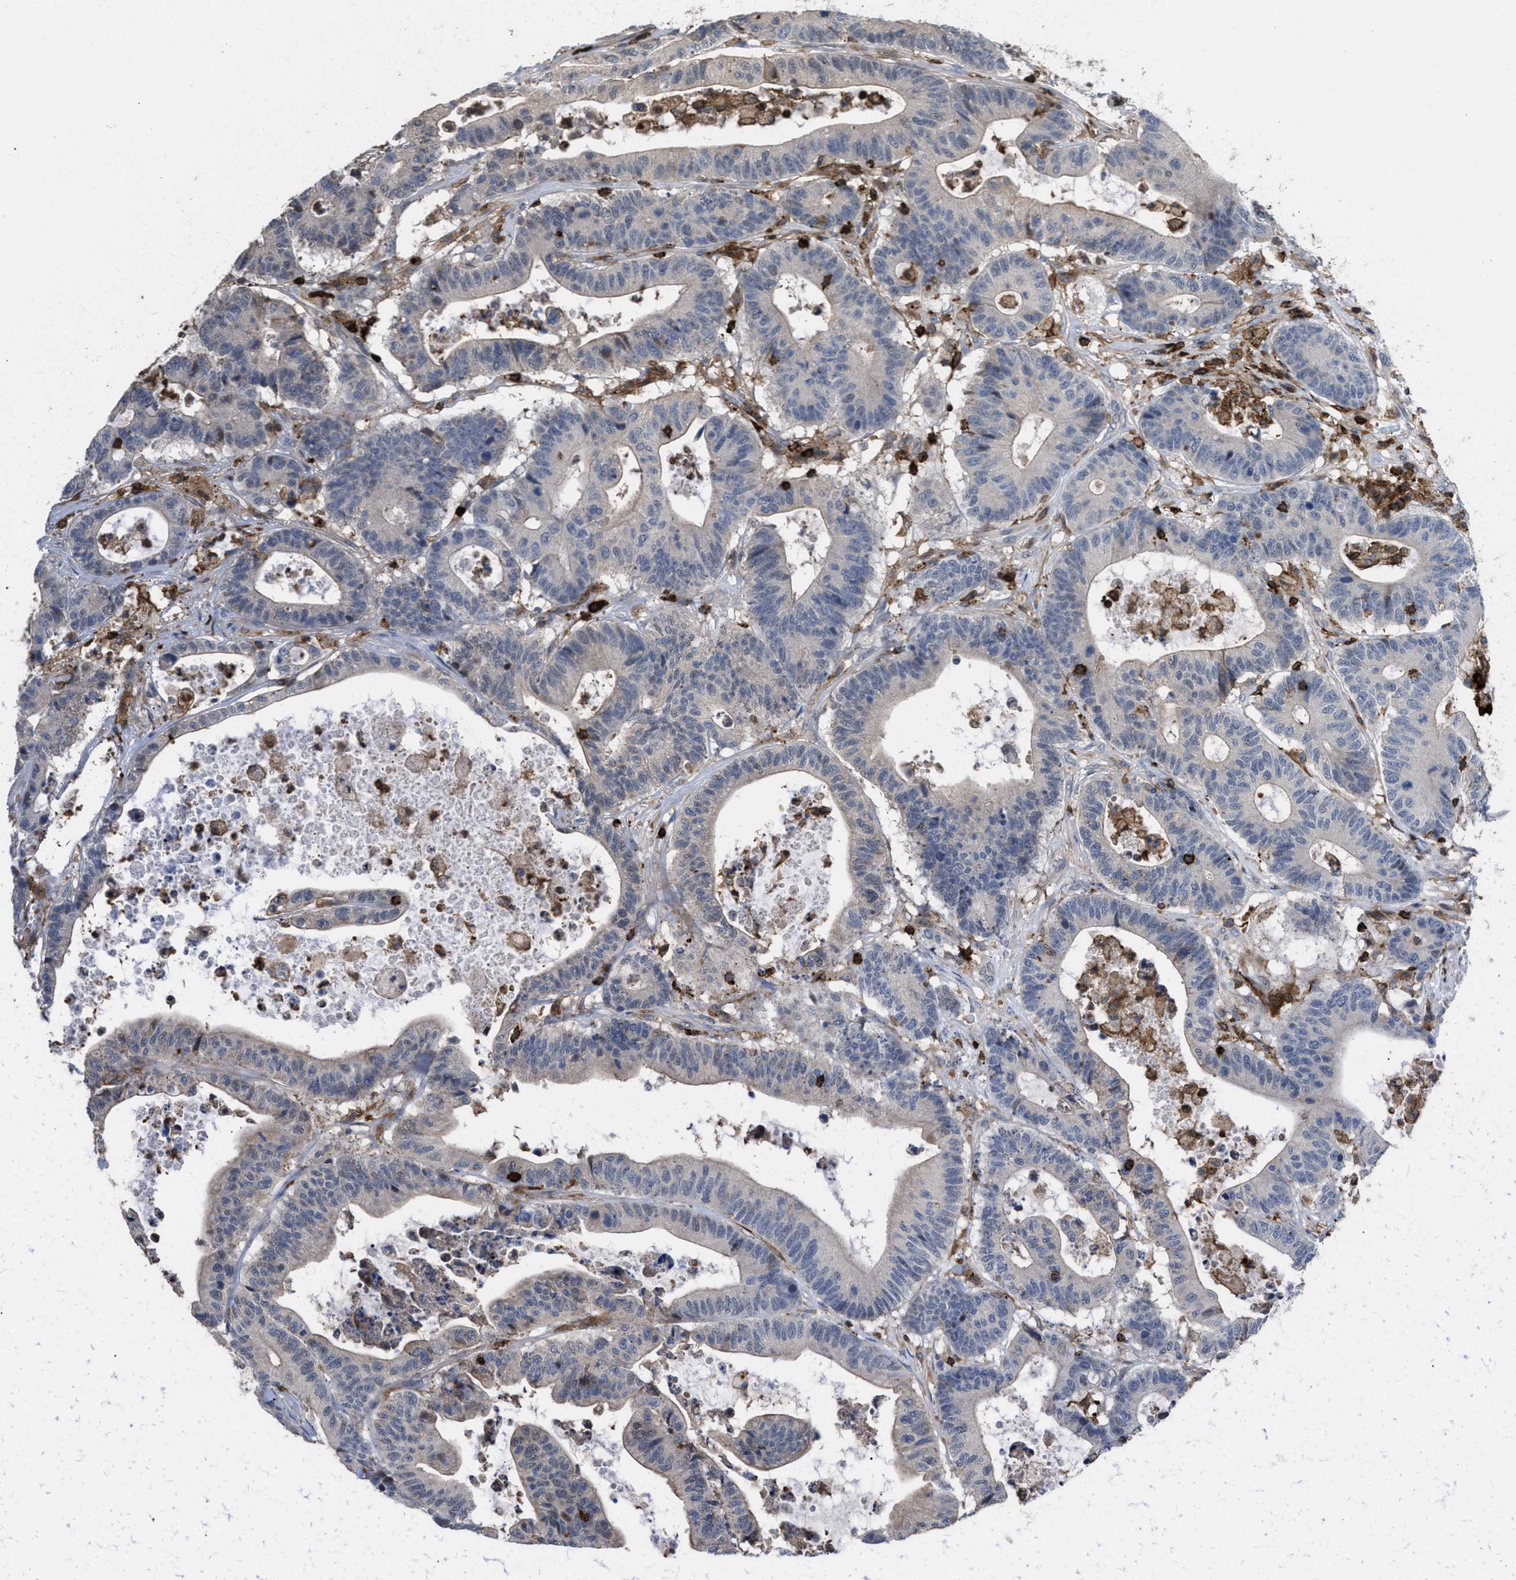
{"staining": {"intensity": "weak", "quantity": "<25%", "location": "cytoplasmic/membranous"}, "tissue": "colorectal cancer", "cell_type": "Tumor cells", "image_type": "cancer", "snomed": [{"axis": "morphology", "description": "Adenocarcinoma, NOS"}, {"axis": "topography", "description": "Colon"}], "caption": "Tumor cells show no significant expression in colorectal adenocarcinoma.", "gene": "PTPRE", "patient": {"sex": "female", "age": 84}}